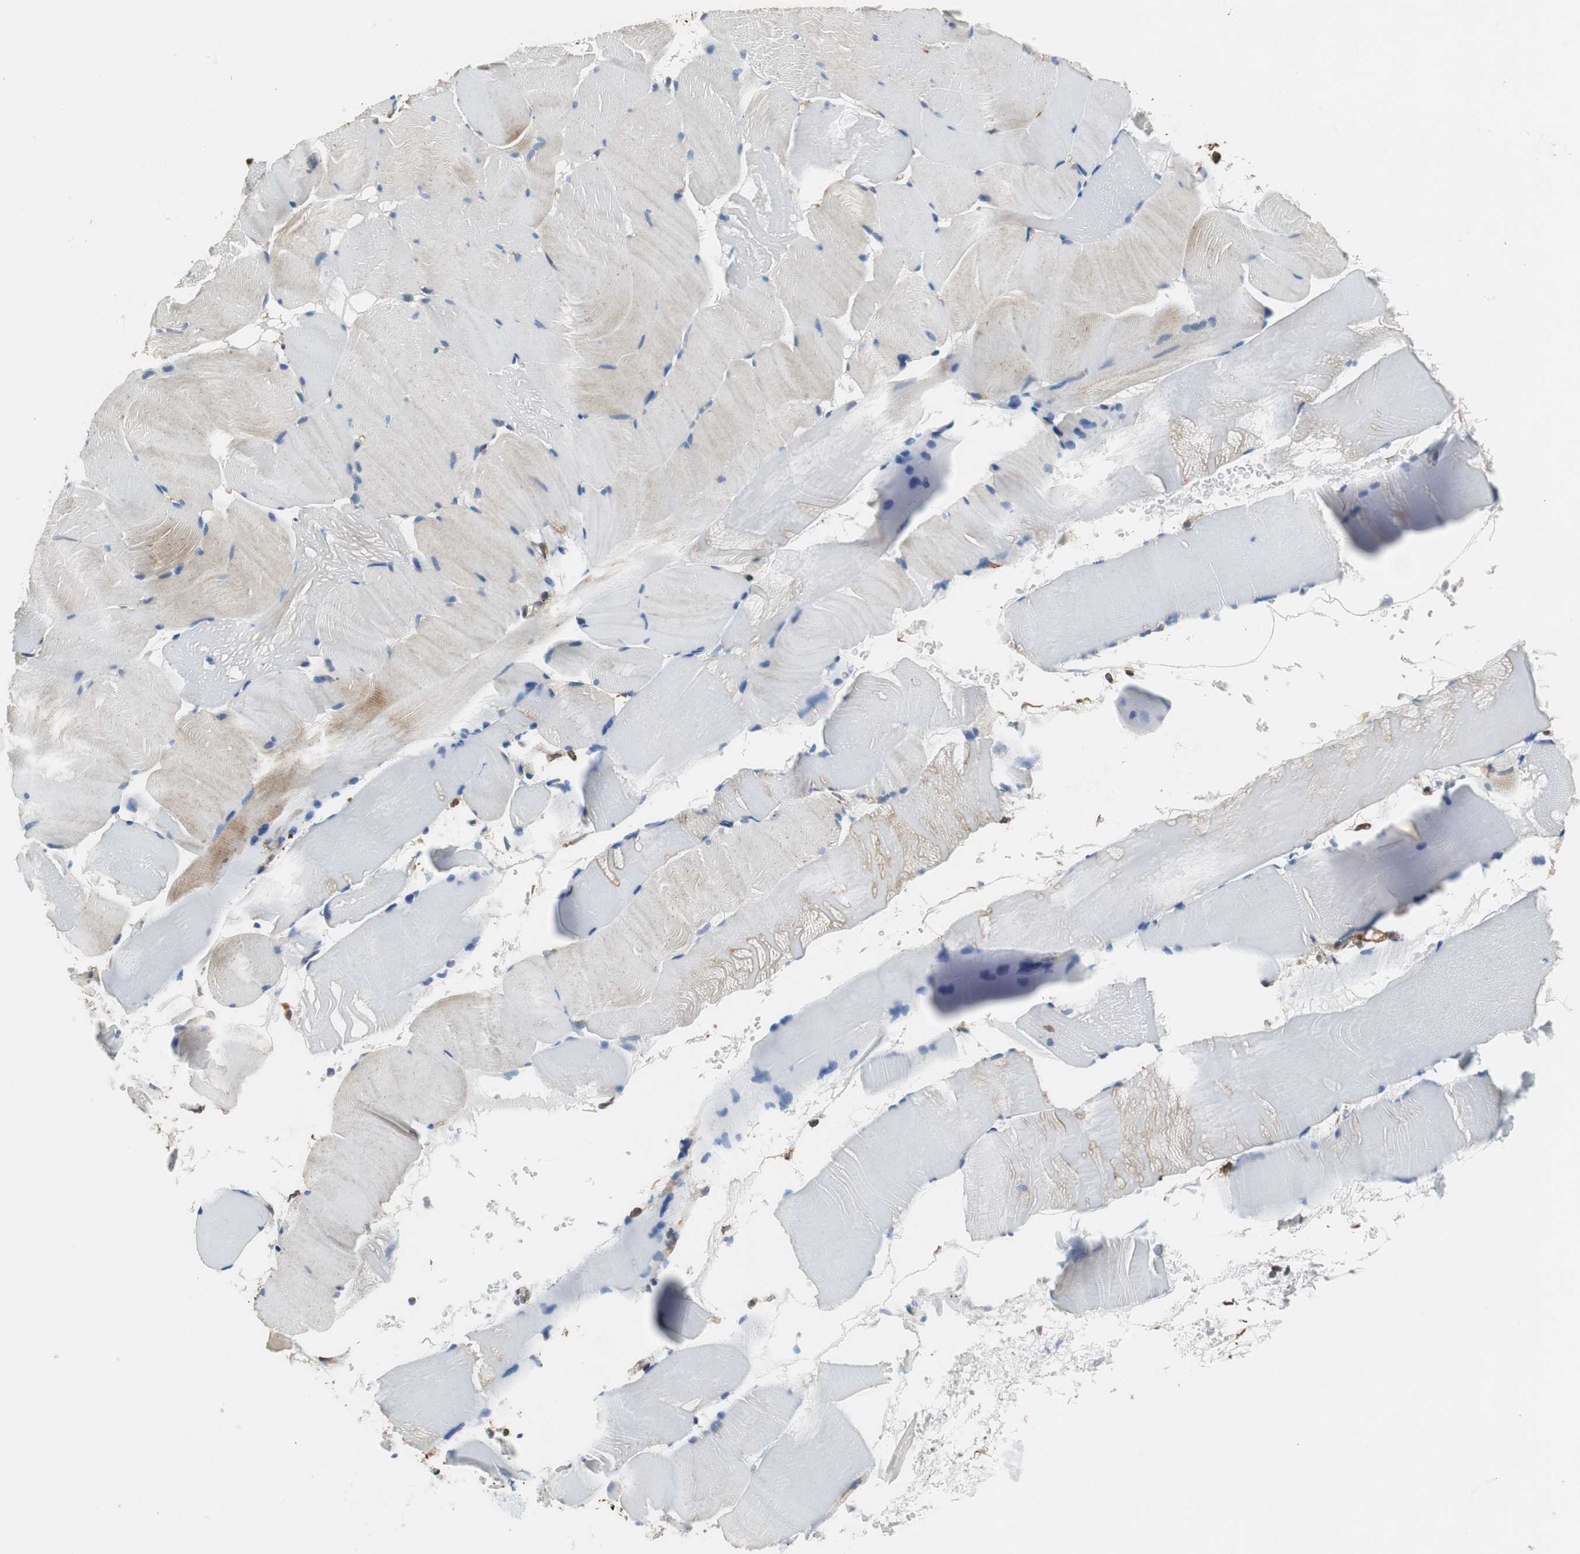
{"staining": {"intensity": "weak", "quantity": "25%-75%", "location": "cytoplasmic/membranous"}, "tissue": "skeletal muscle", "cell_type": "Myocytes", "image_type": "normal", "snomed": [{"axis": "morphology", "description": "Normal tissue, NOS"}, {"axis": "topography", "description": "Skeletal muscle"}], "caption": "Immunohistochemistry histopathology image of benign human skeletal muscle stained for a protein (brown), which displays low levels of weak cytoplasmic/membranous staining in about 25%-75% of myocytes.", "gene": "GSTK1", "patient": {"sex": "male", "age": 62}}